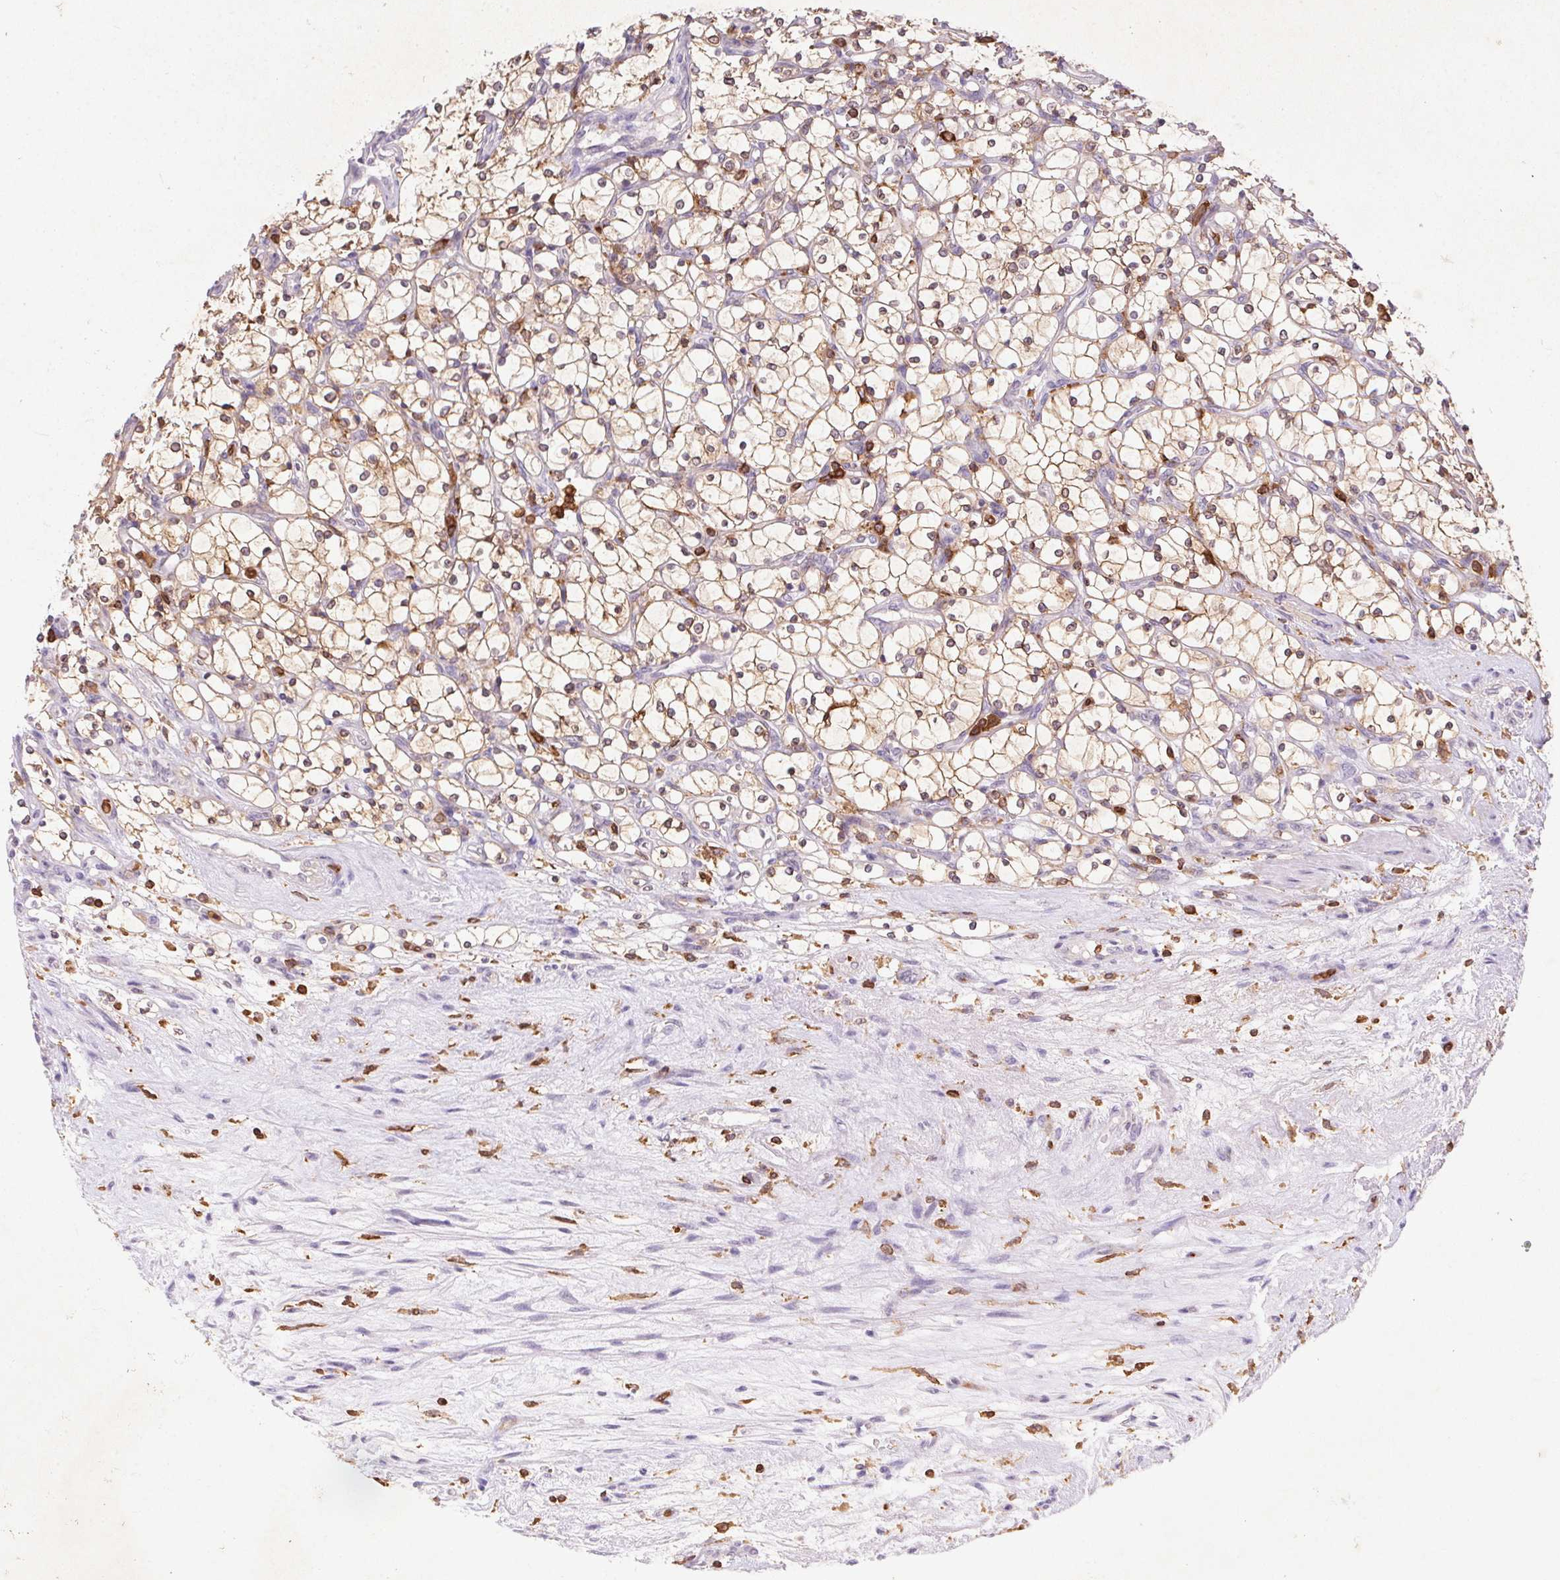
{"staining": {"intensity": "weak", "quantity": ">75%", "location": "cytoplasmic/membranous"}, "tissue": "renal cancer", "cell_type": "Tumor cells", "image_type": "cancer", "snomed": [{"axis": "morphology", "description": "Adenocarcinoma, NOS"}, {"axis": "topography", "description": "Kidney"}], "caption": "This is an image of IHC staining of renal cancer (adenocarcinoma), which shows weak expression in the cytoplasmic/membranous of tumor cells.", "gene": "APBB1IP", "patient": {"sex": "female", "age": 69}}